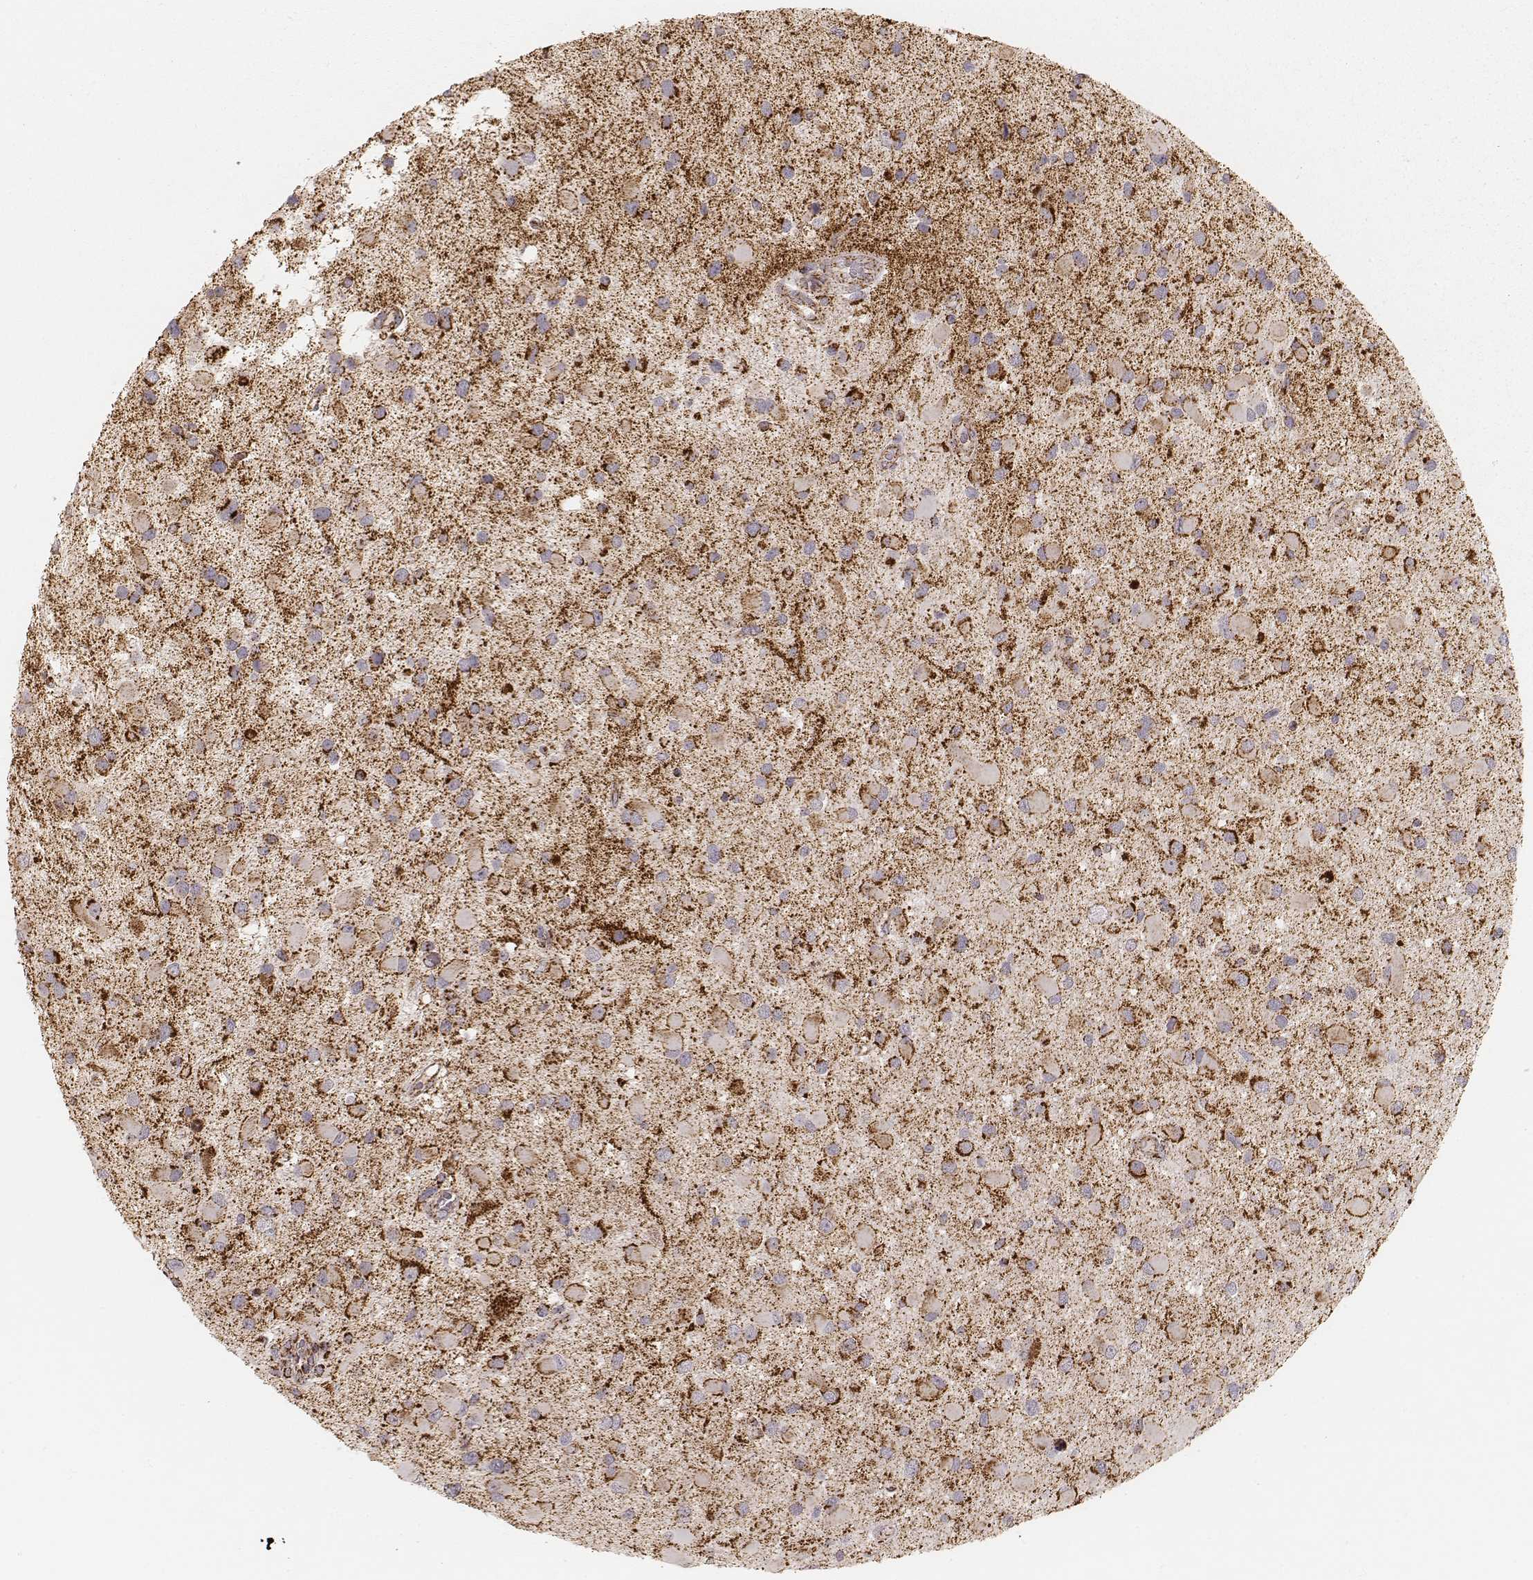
{"staining": {"intensity": "strong", "quantity": ">75%", "location": "cytoplasmic/membranous"}, "tissue": "glioma", "cell_type": "Tumor cells", "image_type": "cancer", "snomed": [{"axis": "morphology", "description": "Glioma, malignant, Low grade"}, {"axis": "topography", "description": "Brain"}], "caption": "About >75% of tumor cells in human glioma show strong cytoplasmic/membranous protein expression as visualized by brown immunohistochemical staining.", "gene": "CS", "patient": {"sex": "female", "age": 32}}